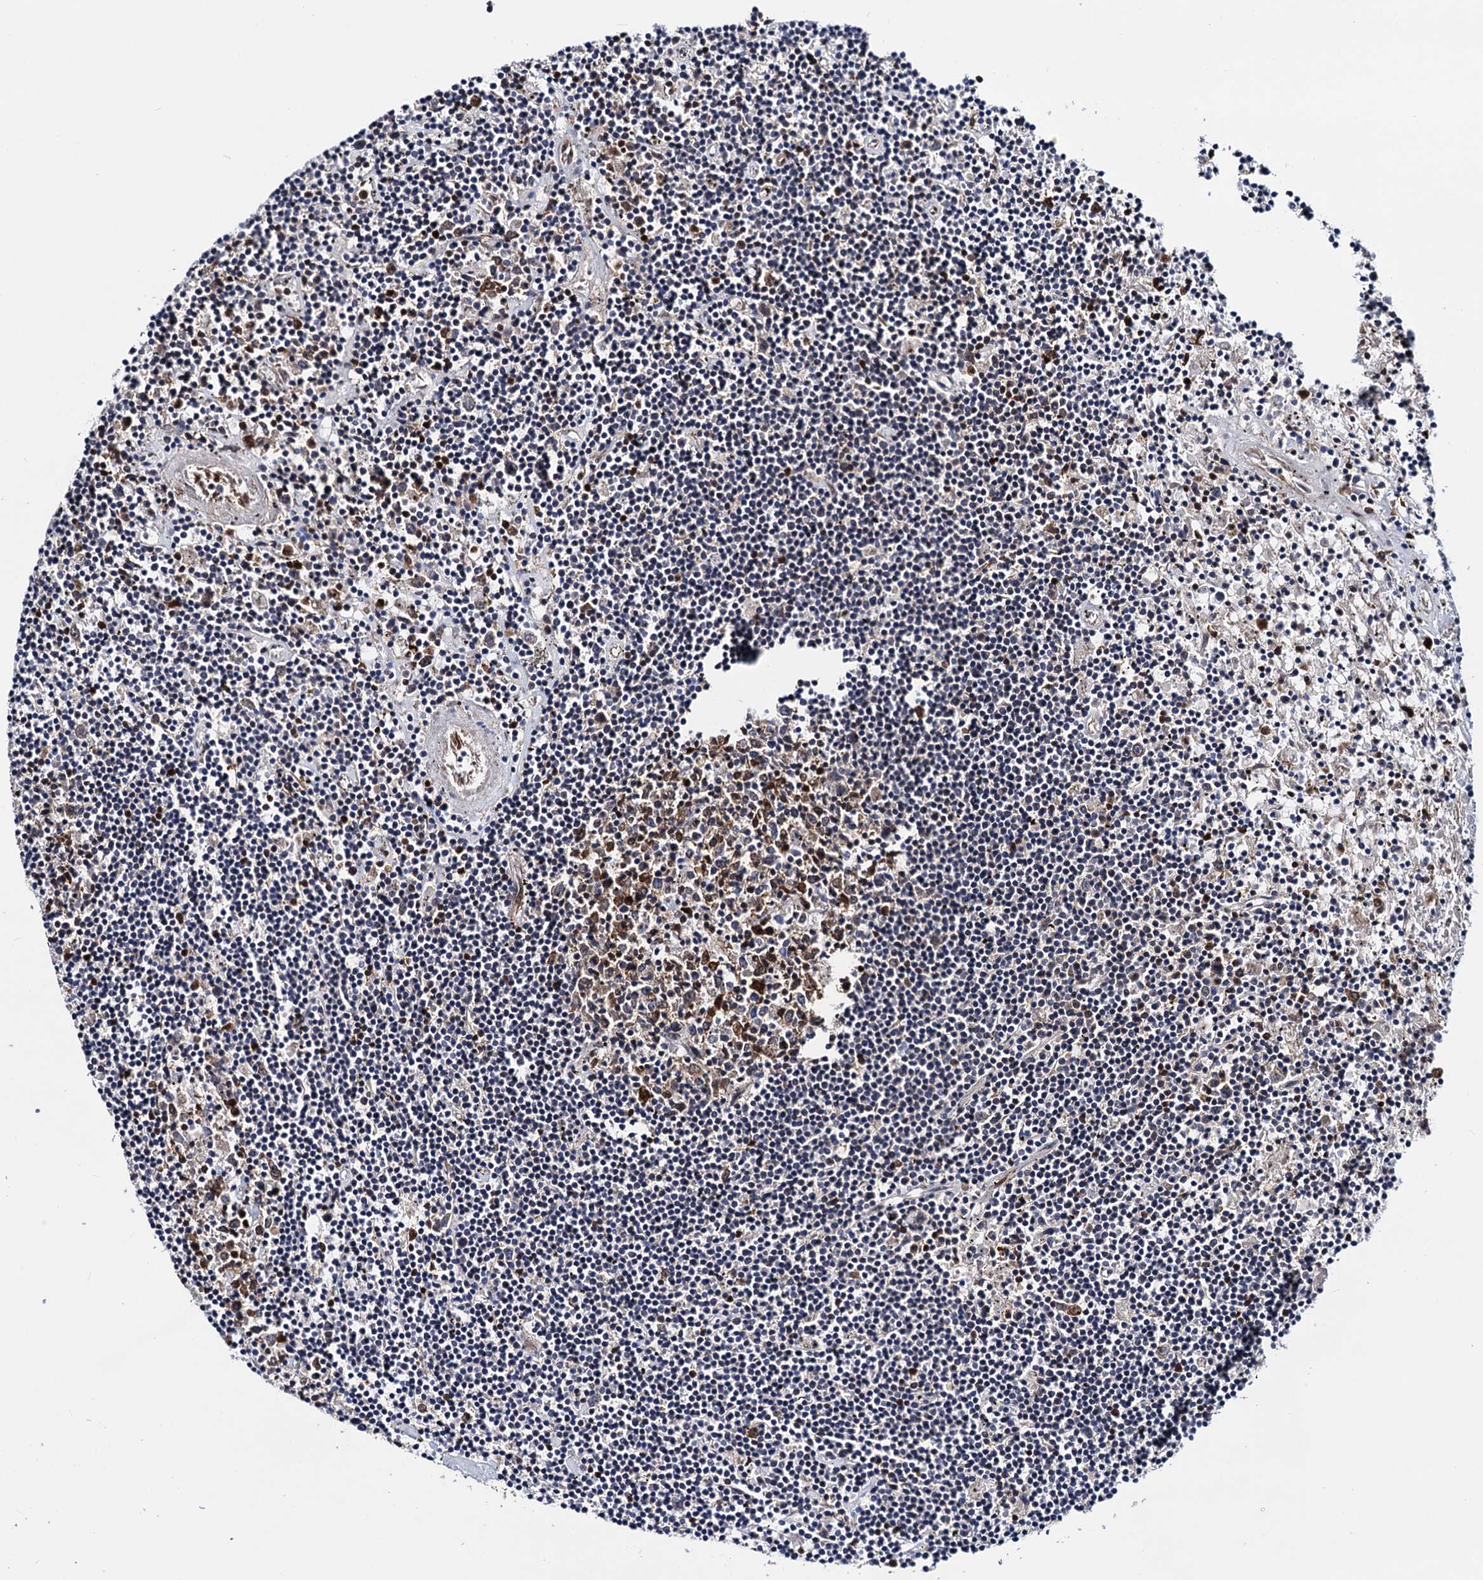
{"staining": {"intensity": "moderate", "quantity": "<25%", "location": "cytoplasmic/membranous"}, "tissue": "lymphoma", "cell_type": "Tumor cells", "image_type": "cancer", "snomed": [{"axis": "morphology", "description": "Malignant lymphoma, non-Hodgkin's type, Low grade"}, {"axis": "topography", "description": "Spleen"}], "caption": "High-power microscopy captured an IHC micrograph of lymphoma, revealing moderate cytoplasmic/membranous staining in approximately <25% of tumor cells.", "gene": "COA4", "patient": {"sex": "male", "age": 76}}